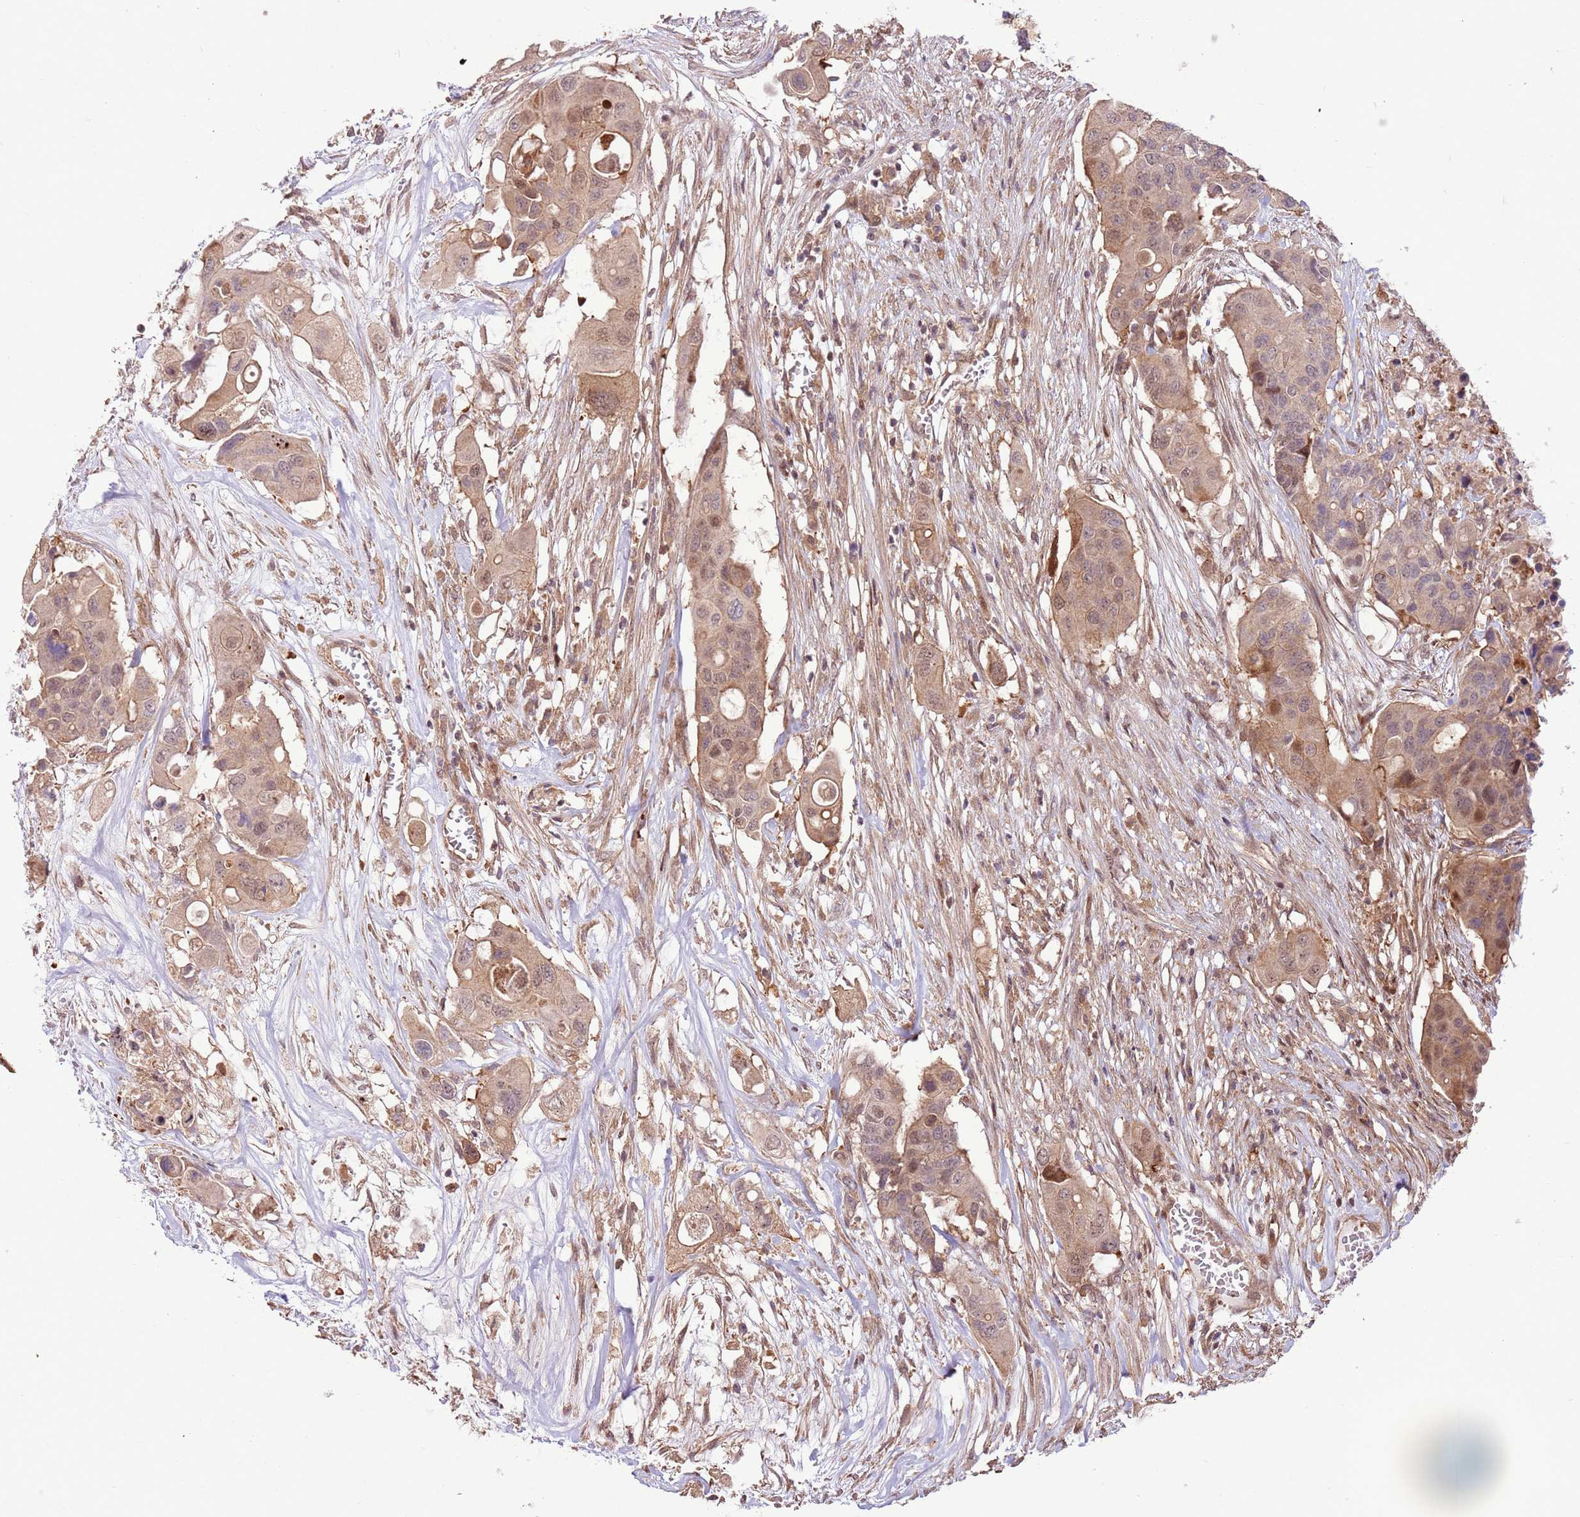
{"staining": {"intensity": "weak", "quantity": ">75%", "location": "cytoplasmic/membranous,nuclear"}, "tissue": "colorectal cancer", "cell_type": "Tumor cells", "image_type": "cancer", "snomed": [{"axis": "morphology", "description": "Adenocarcinoma, NOS"}, {"axis": "topography", "description": "Colon"}], "caption": "Immunohistochemical staining of human adenocarcinoma (colorectal) reveals low levels of weak cytoplasmic/membranous and nuclear protein staining in approximately >75% of tumor cells.", "gene": "CCDC112", "patient": {"sex": "male", "age": 77}}